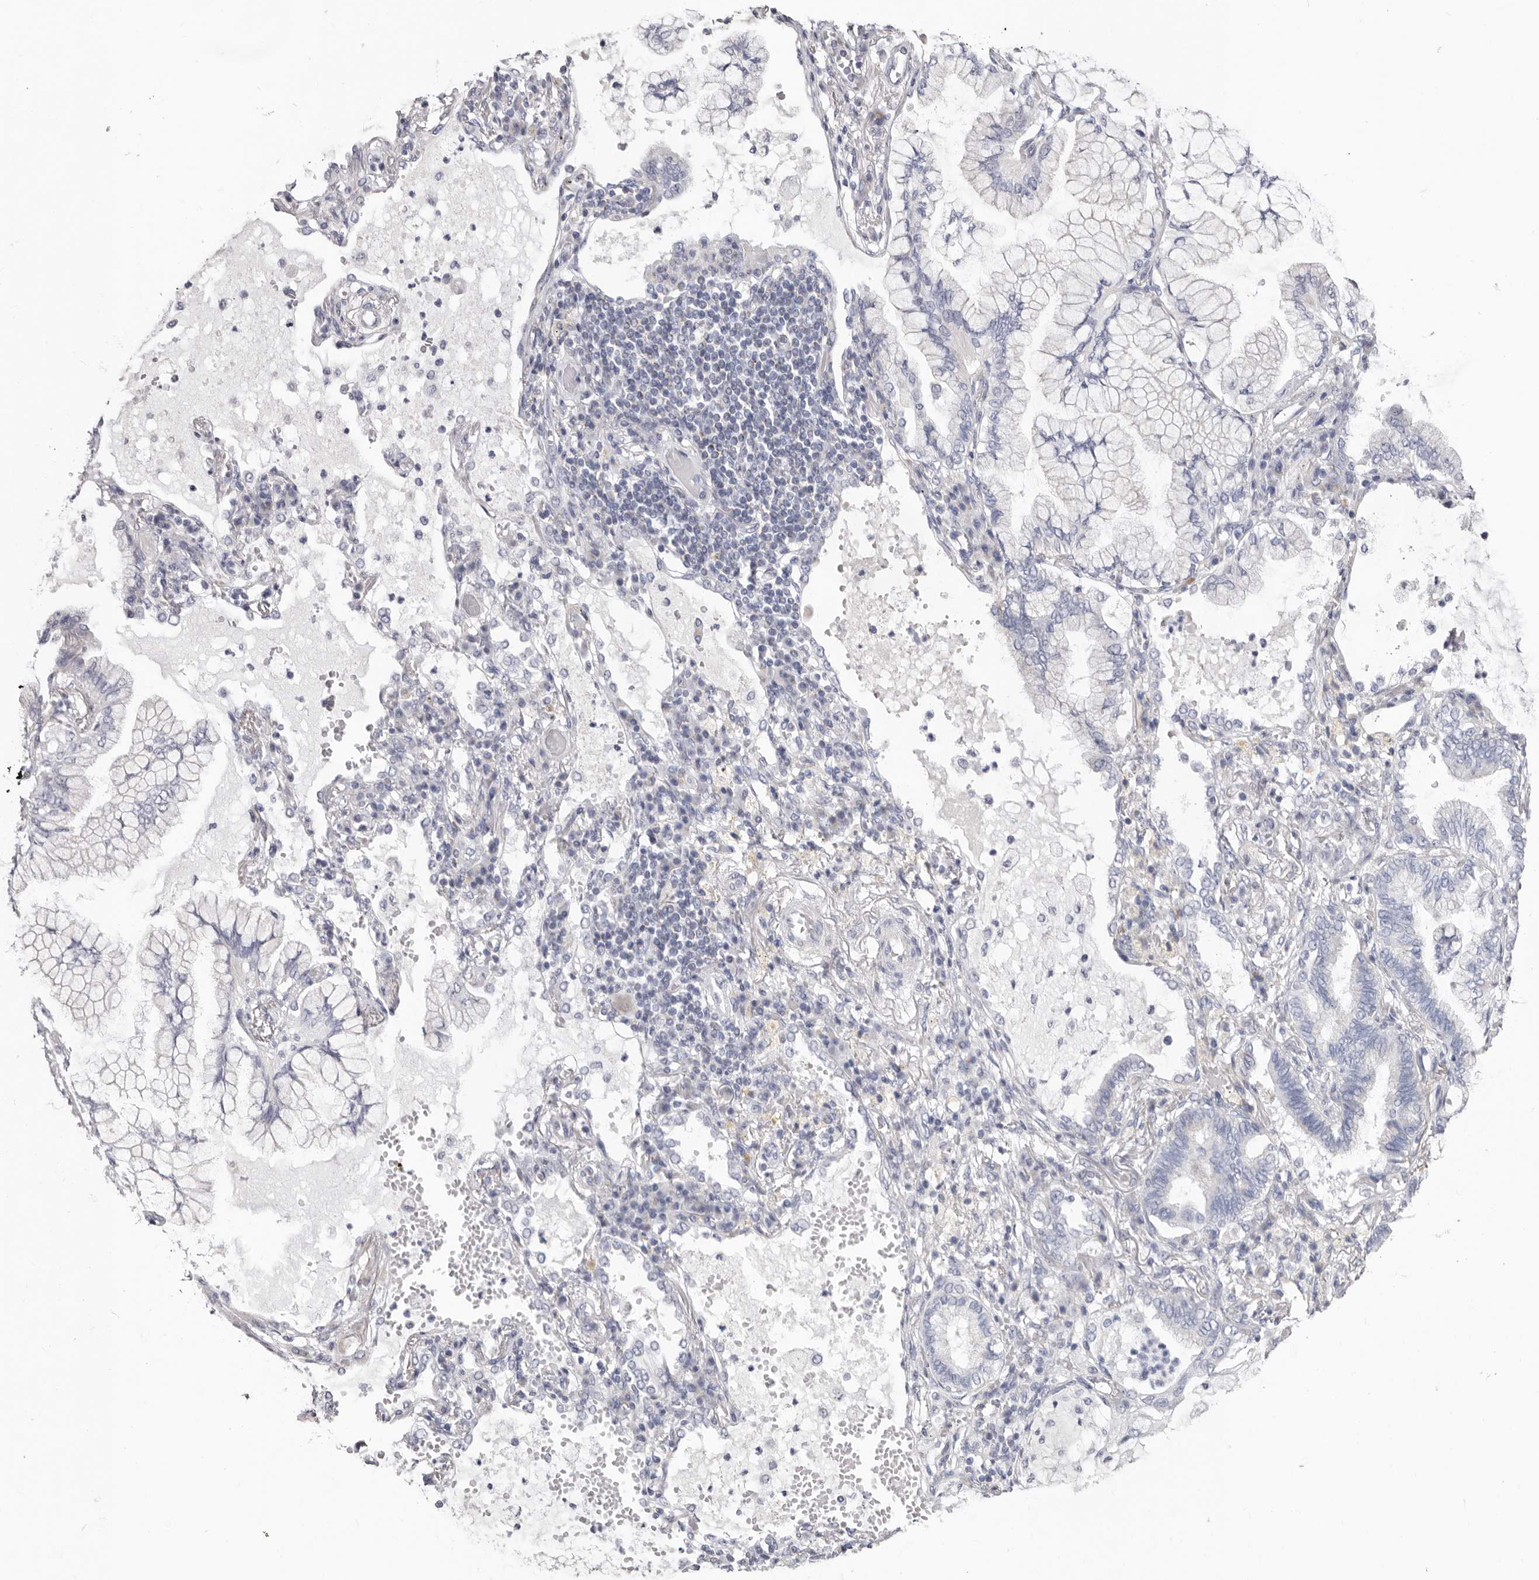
{"staining": {"intensity": "negative", "quantity": "none", "location": "none"}, "tissue": "lung cancer", "cell_type": "Tumor cells", "image_type": "cancer", "snomed": [{"axis": "morphology", "description": "Adenocarcinoma, NOS"}, {"axis": "topography", "description": "Lung"}], "caption": "An image of lung adenocarcinoma stained for a protein reveals no brown staining in tumor cells. (DAB IHC visualized using brightfield microscopy, high magnification).", "gene": "RSPO2", "patient": {"sex": "female", "age": 70}}